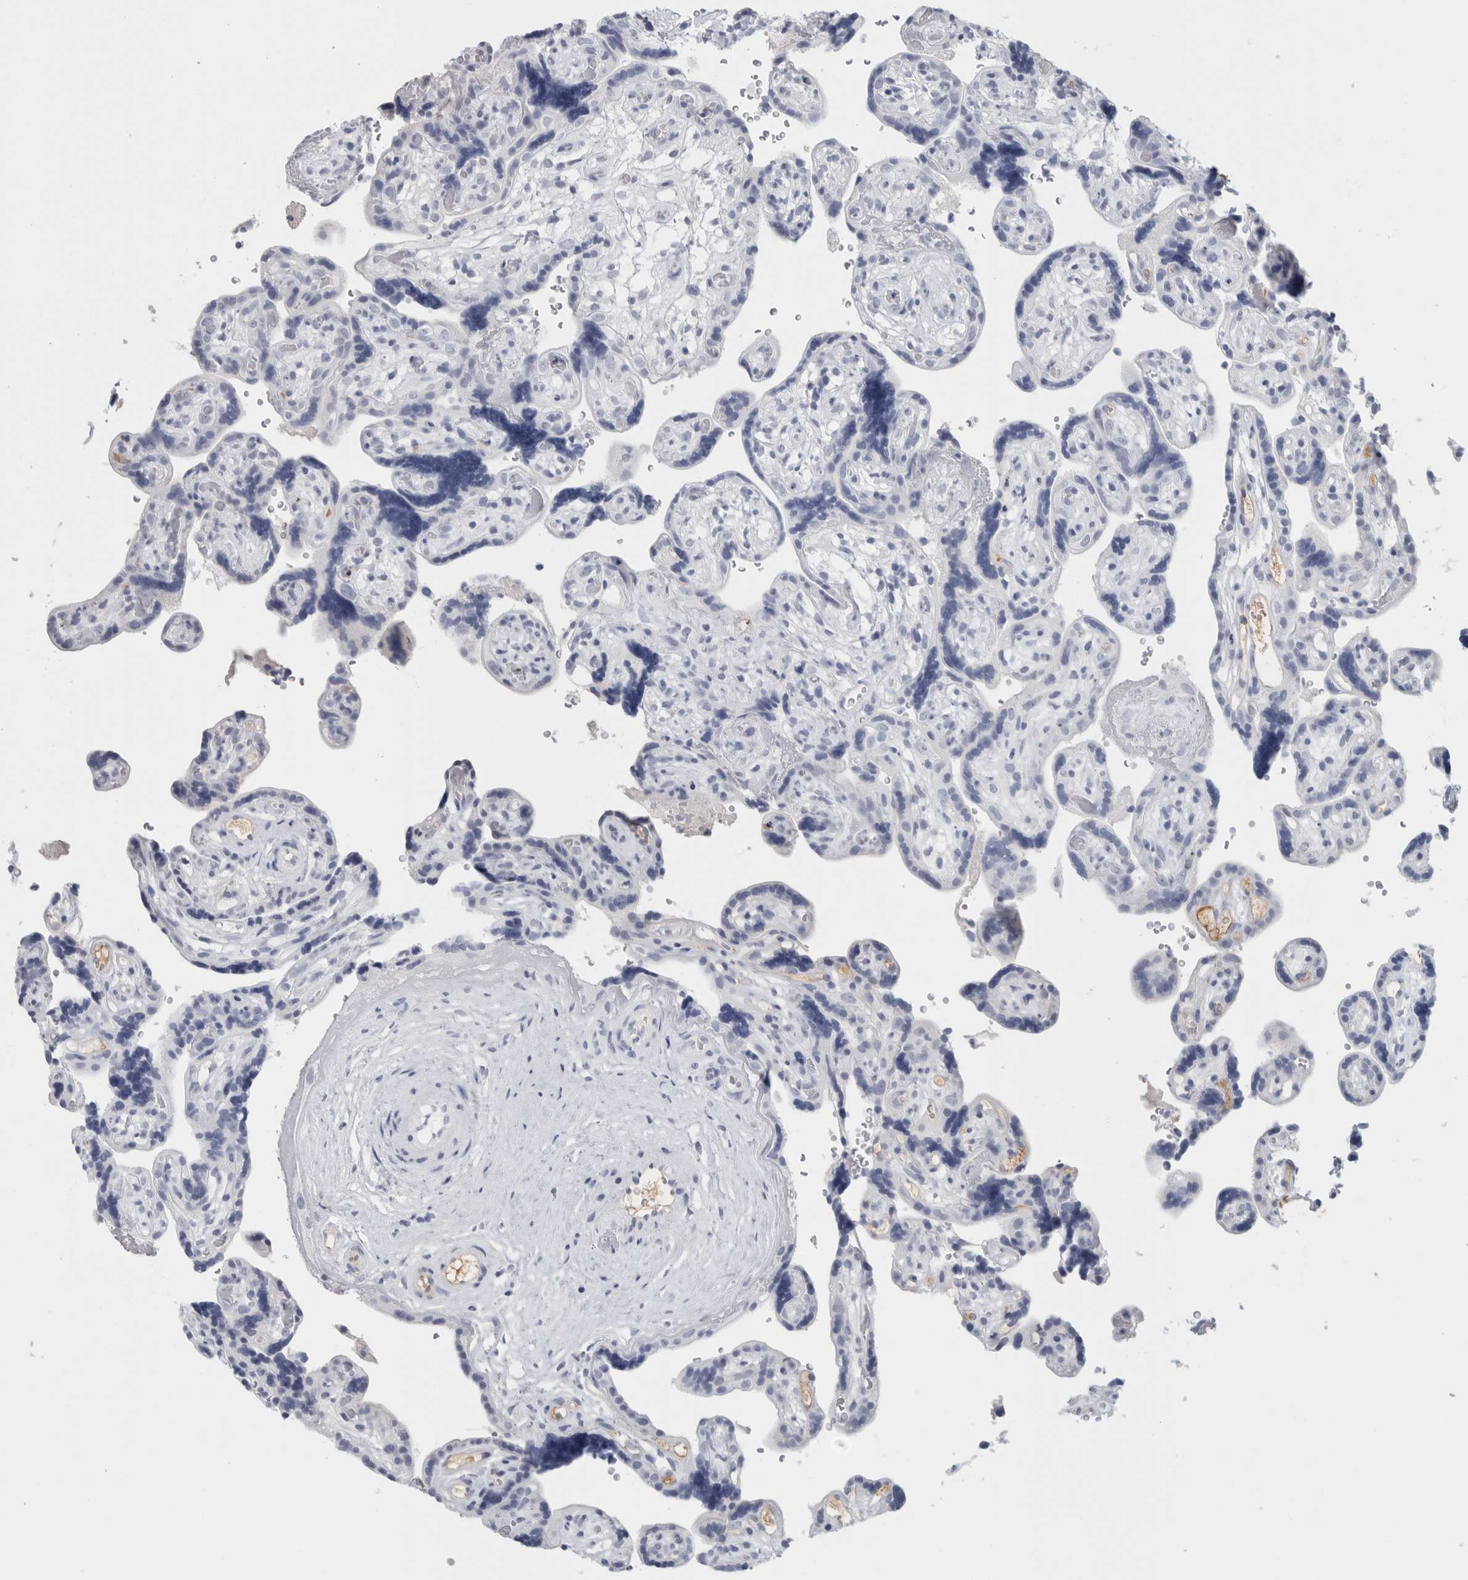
{"staining": {"intensity": "negative", "quantity": "none", "location": "none"}, "tissue": "placenta", "cell_type": "Decidual cells", "image_type": "normal", "snomed": [{"axis": "morphology", "description": "Normal tissue, NOS"}, {"axis": "topography", "description": "Placenta"}], "caption": "Decidual cells show no significant positivity in benign placenta. (Stains: DAB immunohistochemistry with hematoxylin counter stain, Microscopy: brightfield microscopy at high magnification).", "gene": "TSPAN8", "patient": {"sex": "female", "age": 30}}